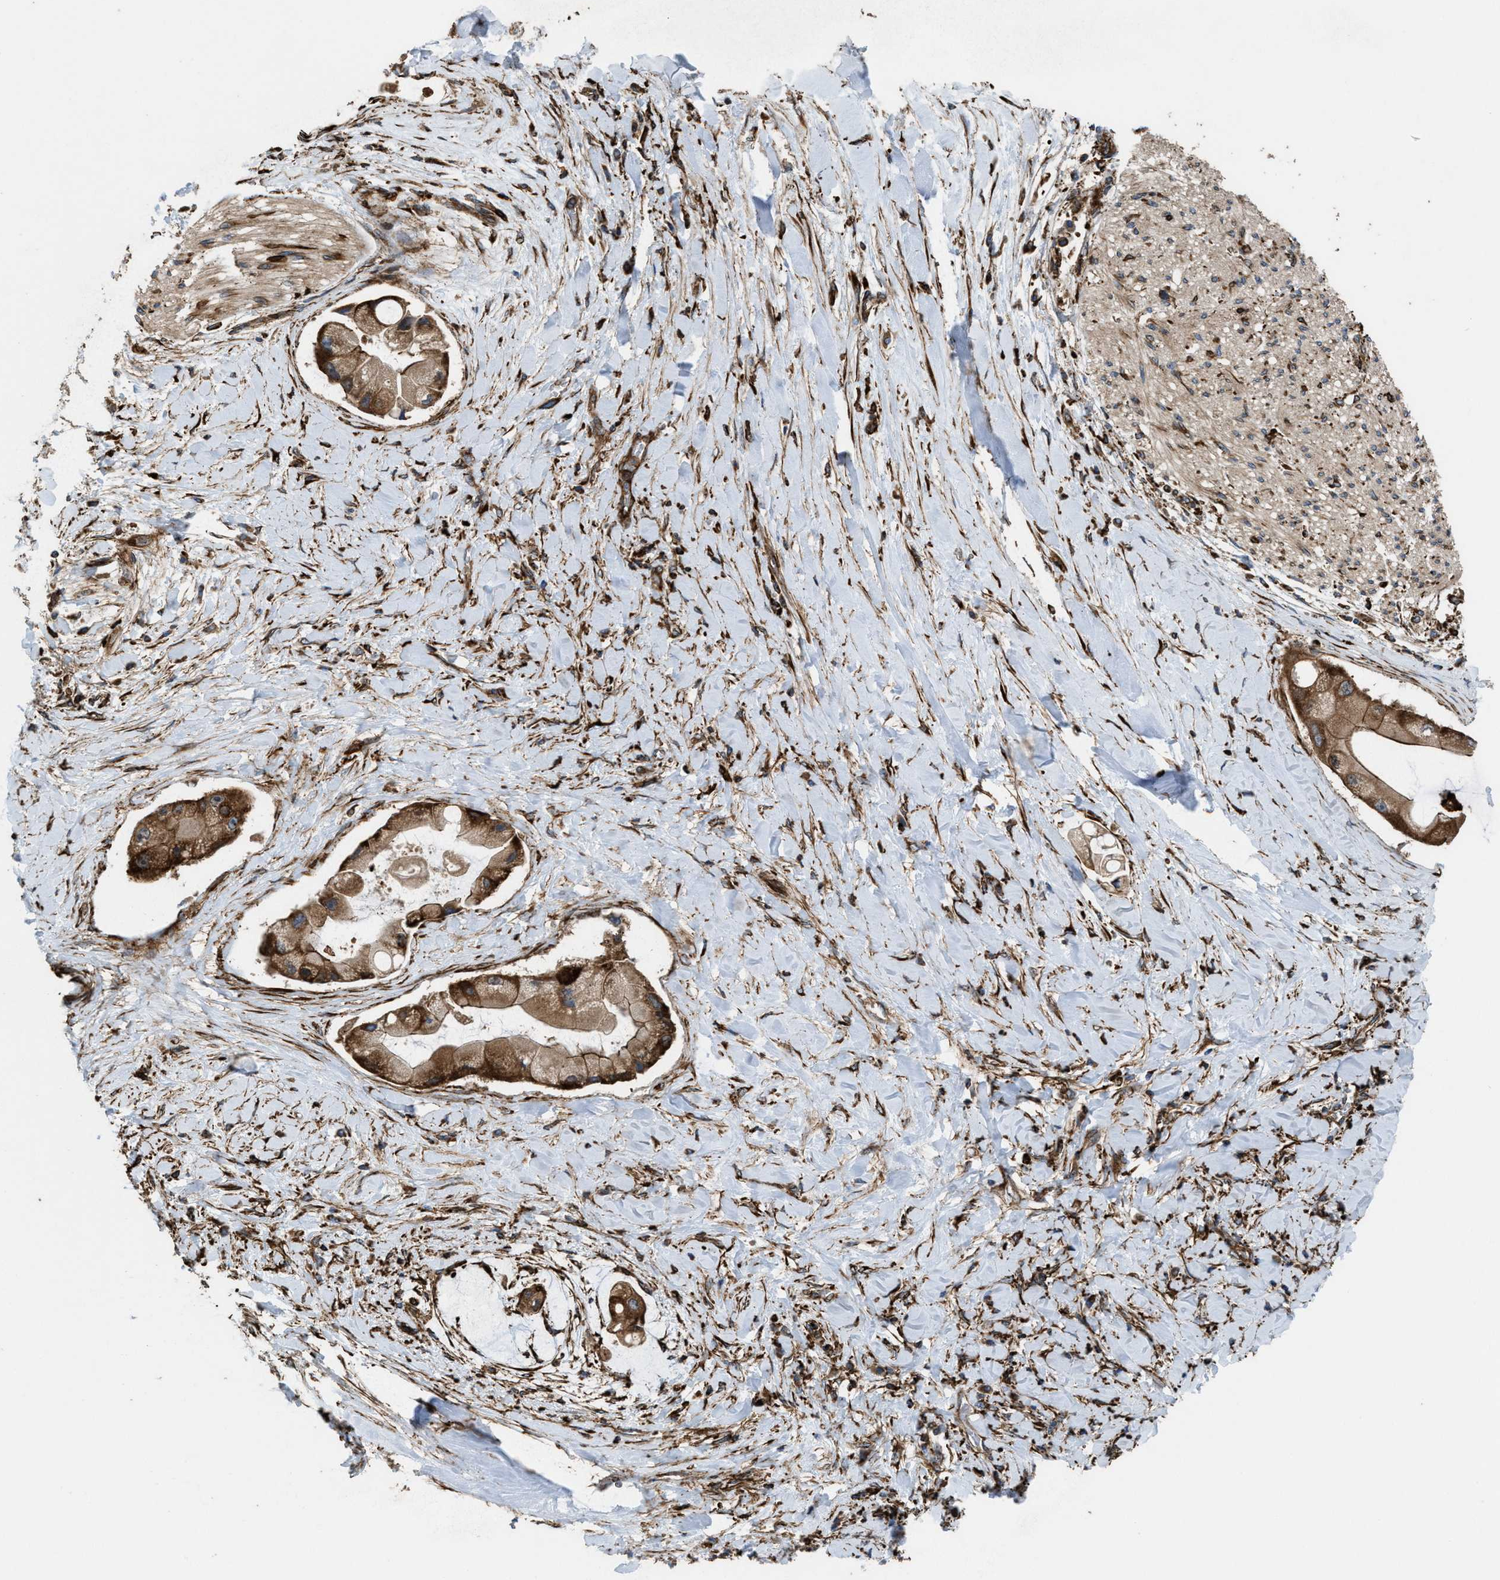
{"staining": {"intensity": "strong", "quantity": ">75%", "location": "cytoplasmic/membranous"}, "tissue": "liver cancer", "cell_type": "Tumor cells", "image_type": "cancer", "snomed": [{"axis": "morphology", "description": "Cholangiocarcinoma"}, {"axis": "topography", "description": "Liver"}], "caption": "Immunohistochemical staining of human cholangiocarcinoma (liver) displays high levels of strong cytoplasmic/membranous protein staining in approximately >75% of tumor cells.", "gene": "EGLN1", "patient": {"sex": "male", "age": 50}}